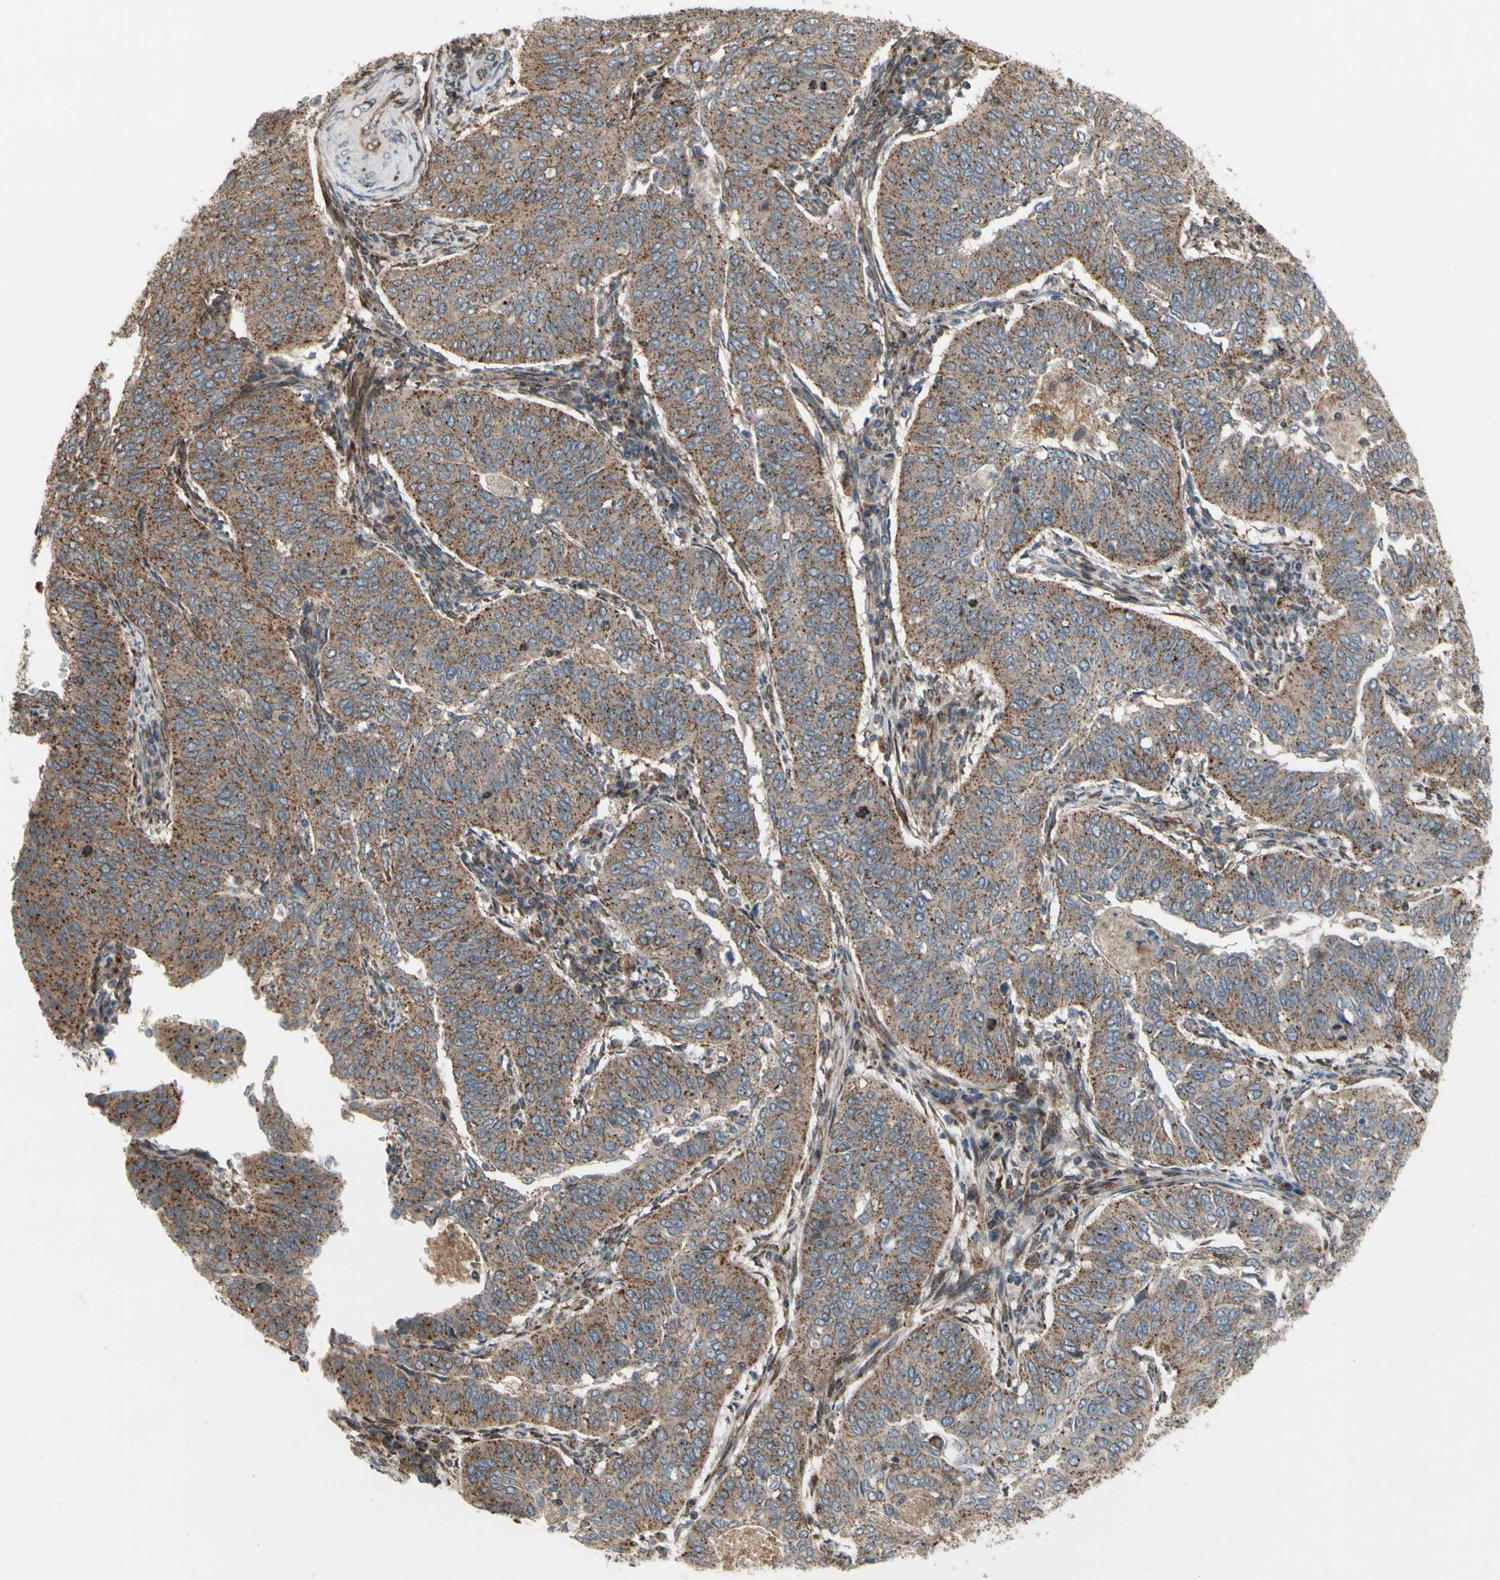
{"staining": {"intensity": "strong", "quantity": ">75%", "location": "cytoplasmic/membranous"}, "tissue": "cervical cancer", "cell_type": "Tumor cells", "image_type": "cancer", "snomed": [{"axis": "morphology", "description": "Normal tissue, NOS"}, {"axis": "morphology", "description": "Squamous cell carcinoma, NOS"}, {"axis": "topography", "description": "Cervix"}], "caption": "Protein expression analysis of cervical squamous cell carcinoma demonstrates strong cytoplasmic/membranous expression in about >75% of tumor cells.", "gene": "SLC39A9", "patient": {"sex": "female", "age": 39}}